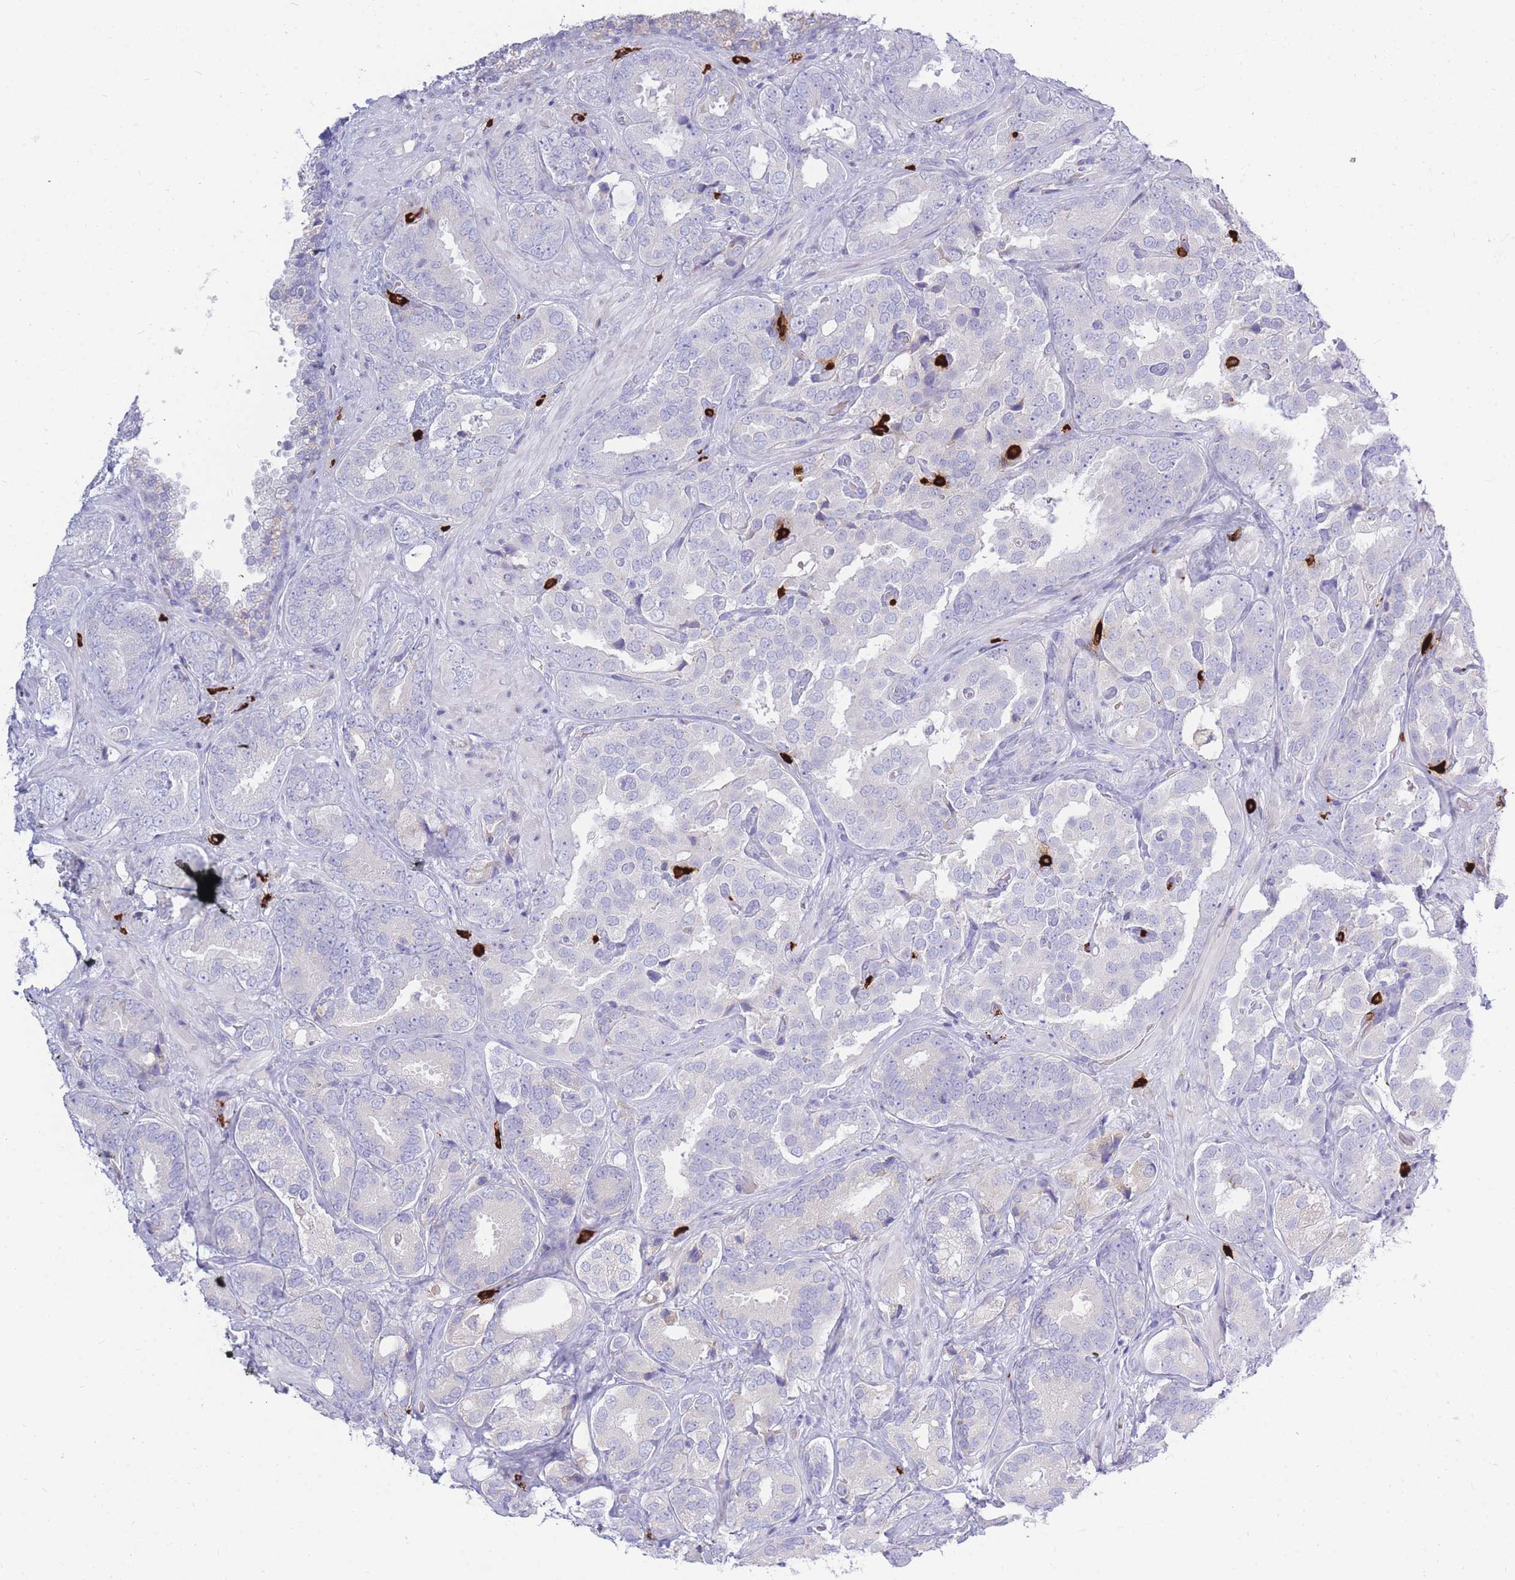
{"staining": {"intensity": "negative", "quantity": "none", "location": "none"}, "tissue": "prostate cancer", "cell_type": "Tumor cells", "image_type": "cancer", "snomed": [{"axis": "morphology", "description": "Adenocarcinoma, High grade"}, {"axis": "topography", "description": "Prostate"}], "caption": "Tumor cells show no significant positivity in prostate cancer (adenocarcinoma (high-grade)). (Brightfield microscopy of DAB immunohistochemistry (IHC) at high magnification).", "gene": "TPSD1", "patient": {"sex": "male", "age": 71}}